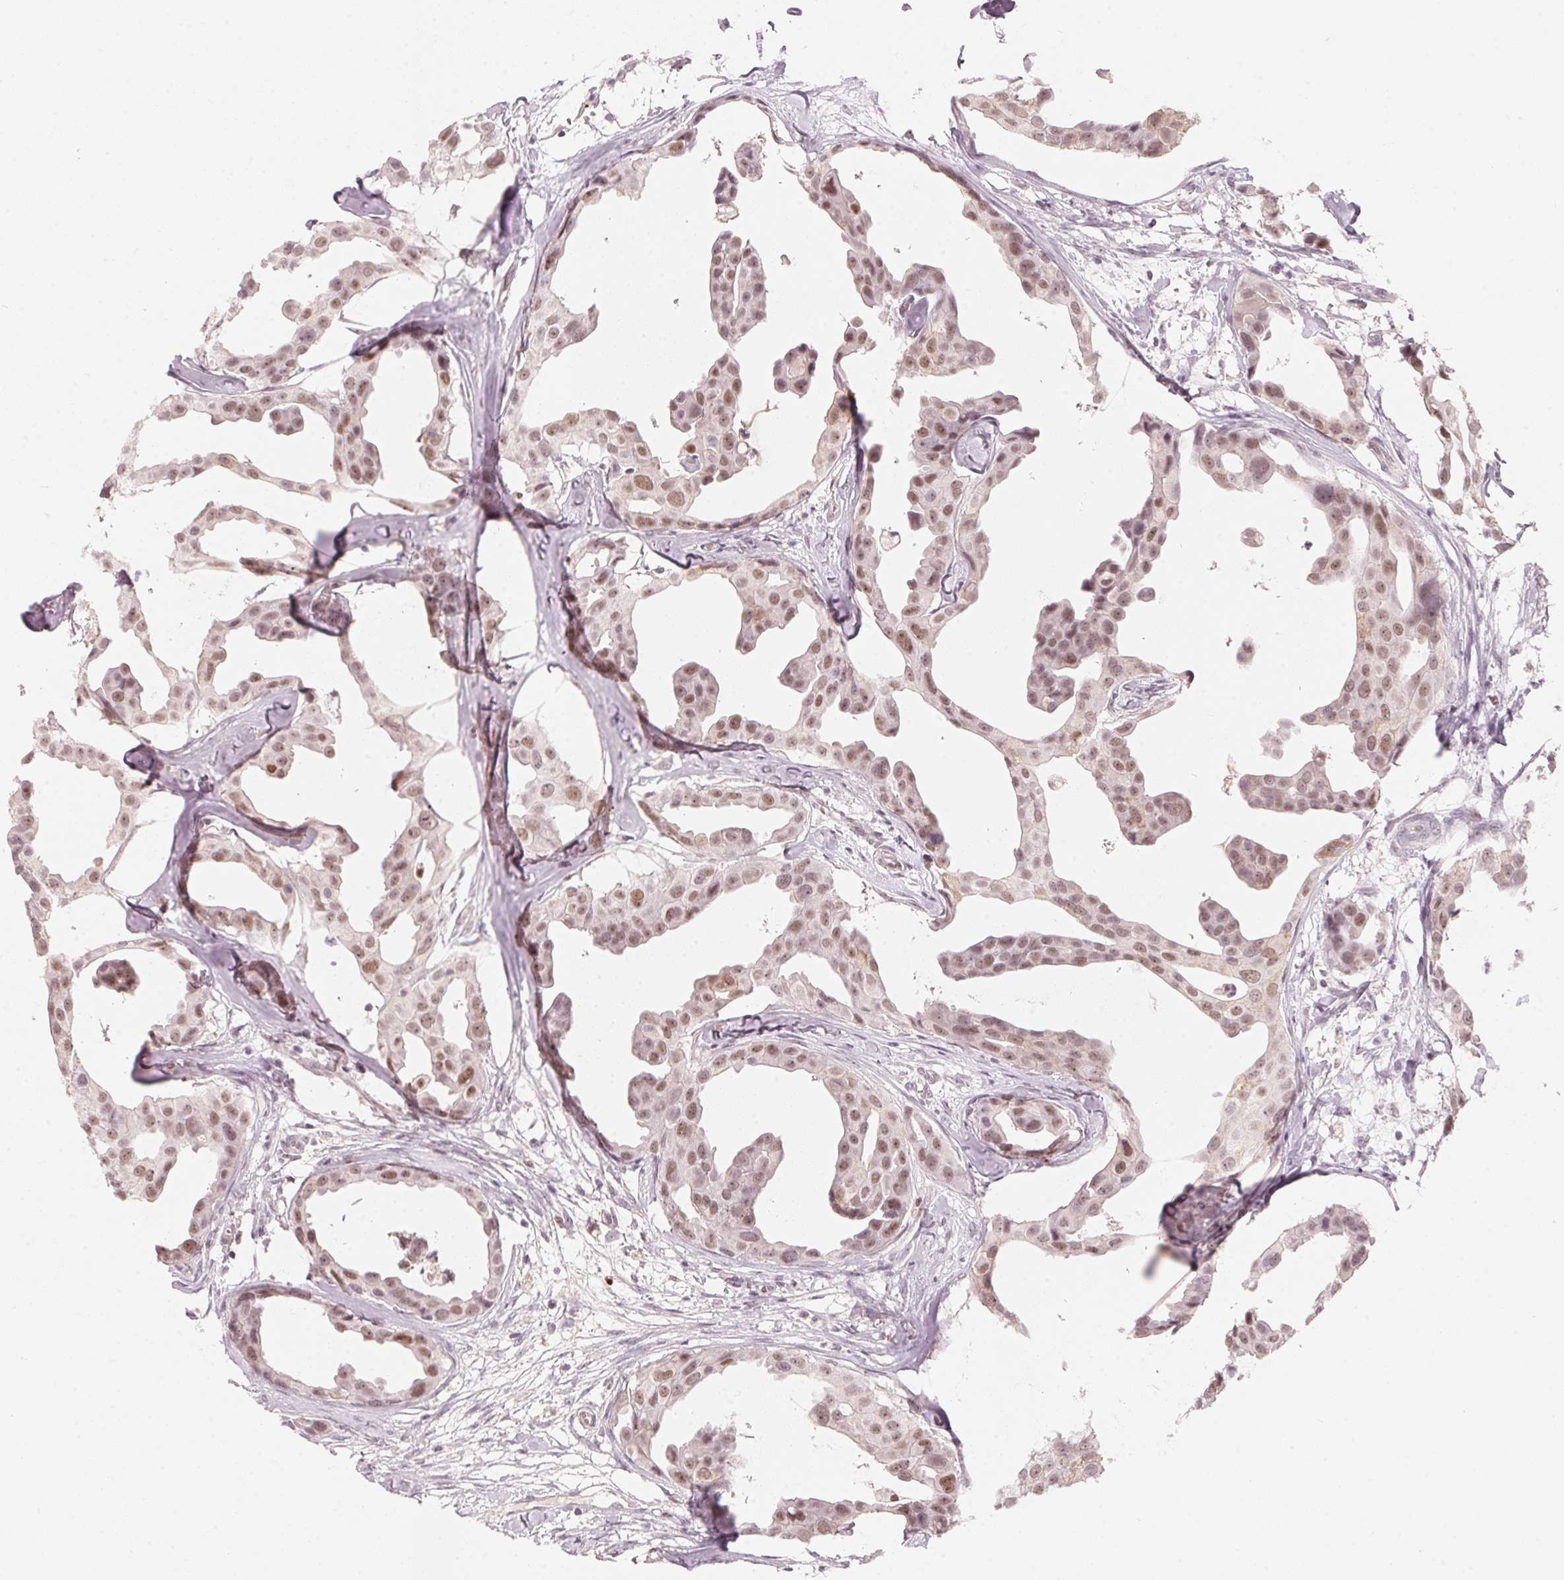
{"staining": {"intensity": "moderate", "quantity": ">75%", "location": "nuclear"}, "tissue": "breast cancer", "cell_type": "Tumor cells", "image_type": "cancer", "snomed": [{"axis": "morphology", "description": "Duct carcinoma"}, {"axis": "topography", "description": "Breast"}], "caption": "This micrograph reveals breast cancer (infiltrating ductal carcinoma) stained with immunohistochemistry to label a protein in brown. The nuclear of tumor cells show moderate positivity for the protein. Nuclei are counter-stained blue.", "gene": "ARHGAP22", "patient": {"sex": "female", "age": 38}}